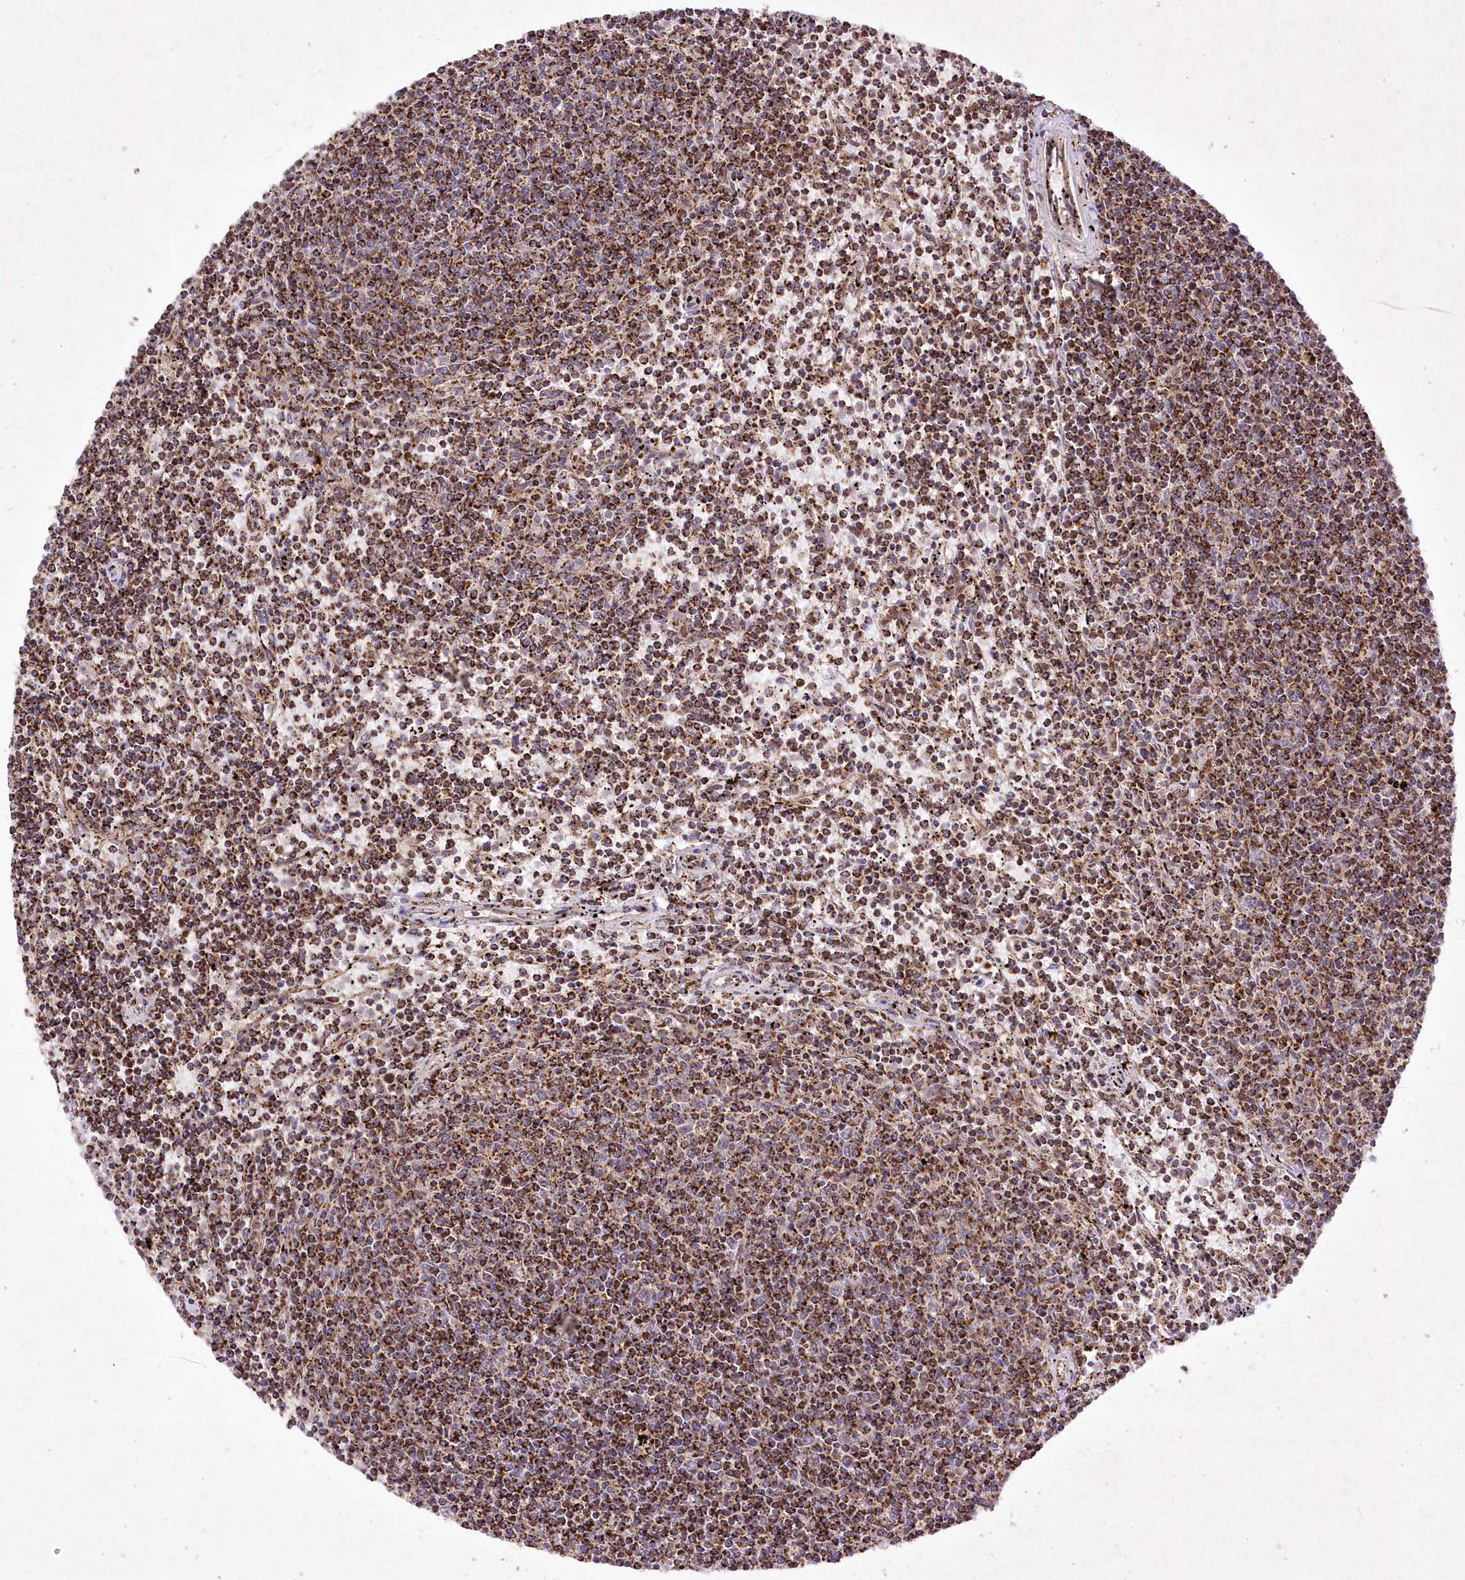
{"staining": {"intensity": "strong", "quantity": ">75%", "location": "cytoplasmic/membranous"}, "tissue": "lymphoma", "cell_type": "Tumor cells", "image_type": "cancer", "snomed": [{"axis": "morphology", "description": "Malignant lymphoma, non-Hodgkin's type, Low grade"}, {"axis": "topography", "description": "Spleen"}], "caption": "IHC micrograph of human low-grade malignant lymphoma, non-Hodgkin's type stained for a protein (brown), which reveals high levels of strong cytoplasmic/membranous positivity in approximately >75% of tumor cells.", "gene": "ASNSD1", "patient": {"sex": "female", "age": 50}}